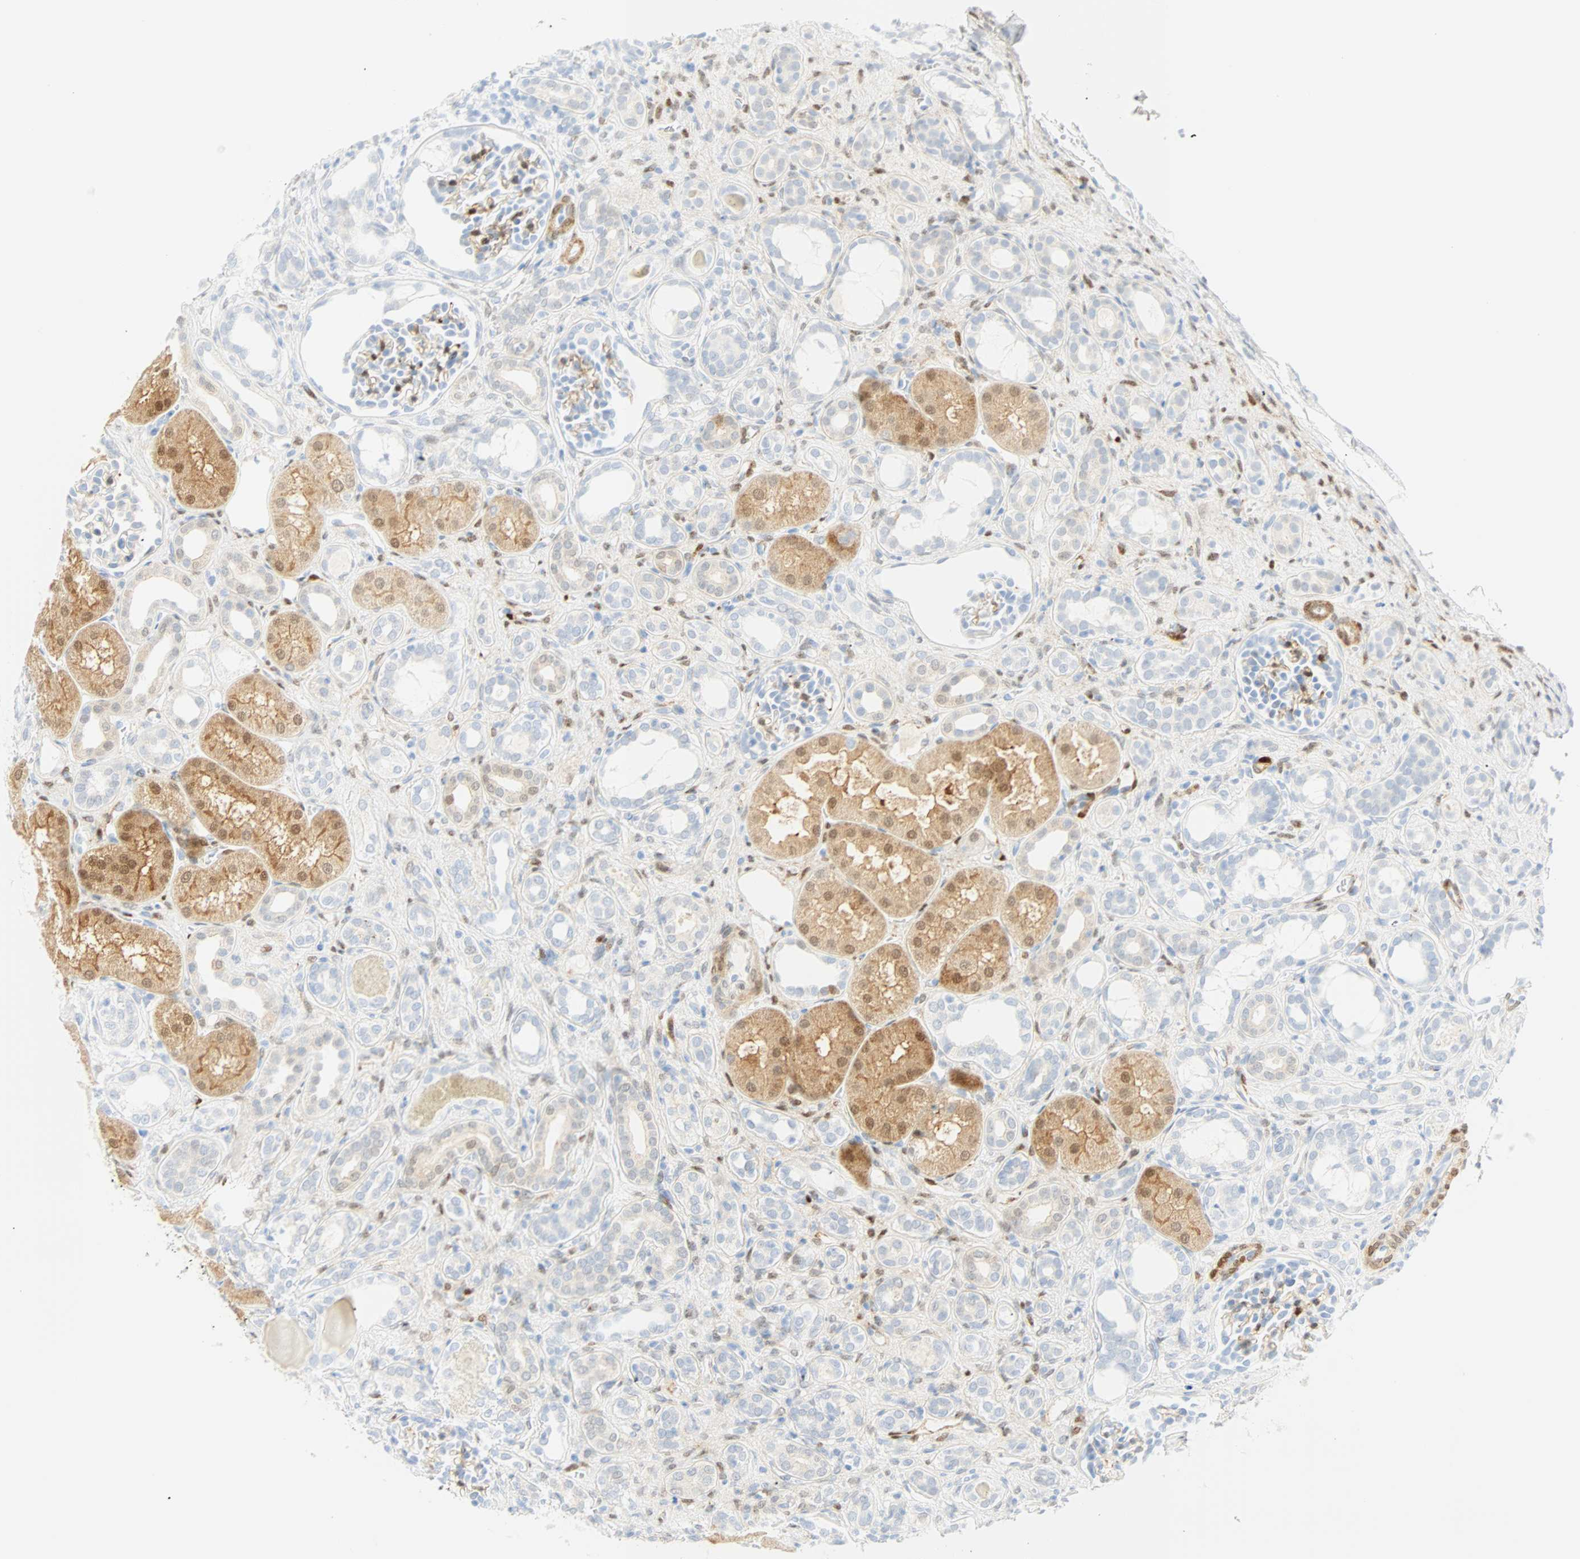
{"staining": {"intensity": "negative", "quantity": "none", "location": "none"}, "tissue": "kidney", "cell_type": "Cells in glomeruli", "image_type": "normal", "snomed": [{"axis": "morphology", "description": "Normal tissue, NOS"}, {"axis": "topography", "description": "Kidney"}], "caption": "Cells in glomeruli are negative for protein expression in benign human kidney. Brightfield microscopy of IHC stained with DAB (brown) and hematoxylin (blue), captured at high magnification.", "gene": "SELENBP1", "patient": {"sex": "male", "age": 7}}